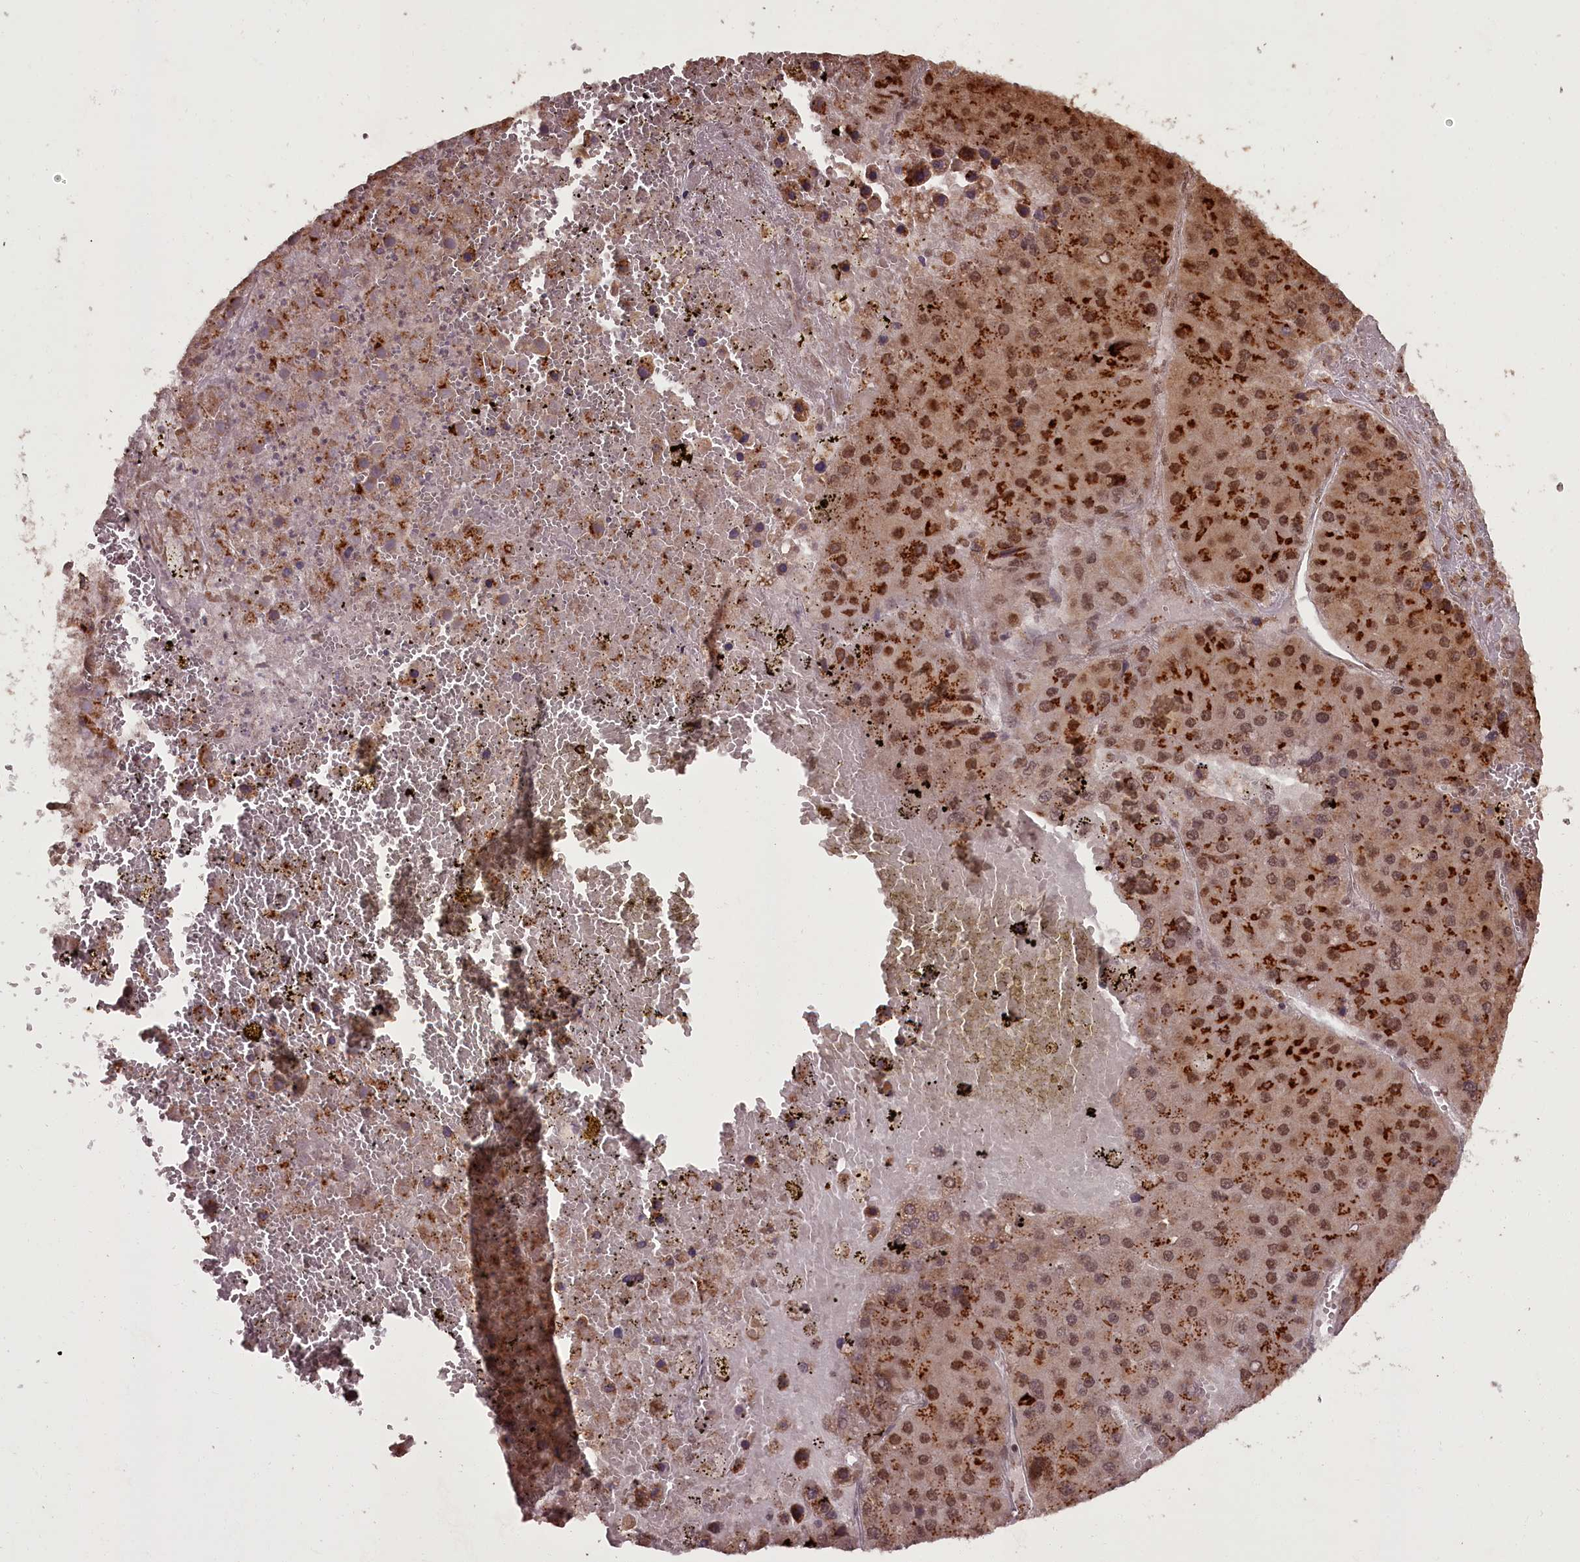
{"staining": {"intensity": "strong", "quantity": ">75%", "location": "cytoplasmic/membranous,nuclear"}, "tissue": "liver cancer", "cell_type": "Tumor cells", "image_type": "cancer", "snomed": [{"axis": "morphology", "description": "Carcinoma, Hepatocellular, NOS"}, {"axis": "topography", "description": "Liver"}], "caption": "About >75% of tumor cells in human liver hepatocellular carcinoma reveal strong cytoplasmic/membranous and nuclear protein staining as visualized by brown immunohistochemical staining.", "gene": "CEP83", "patient": {"sex": "female", "age": 73}}